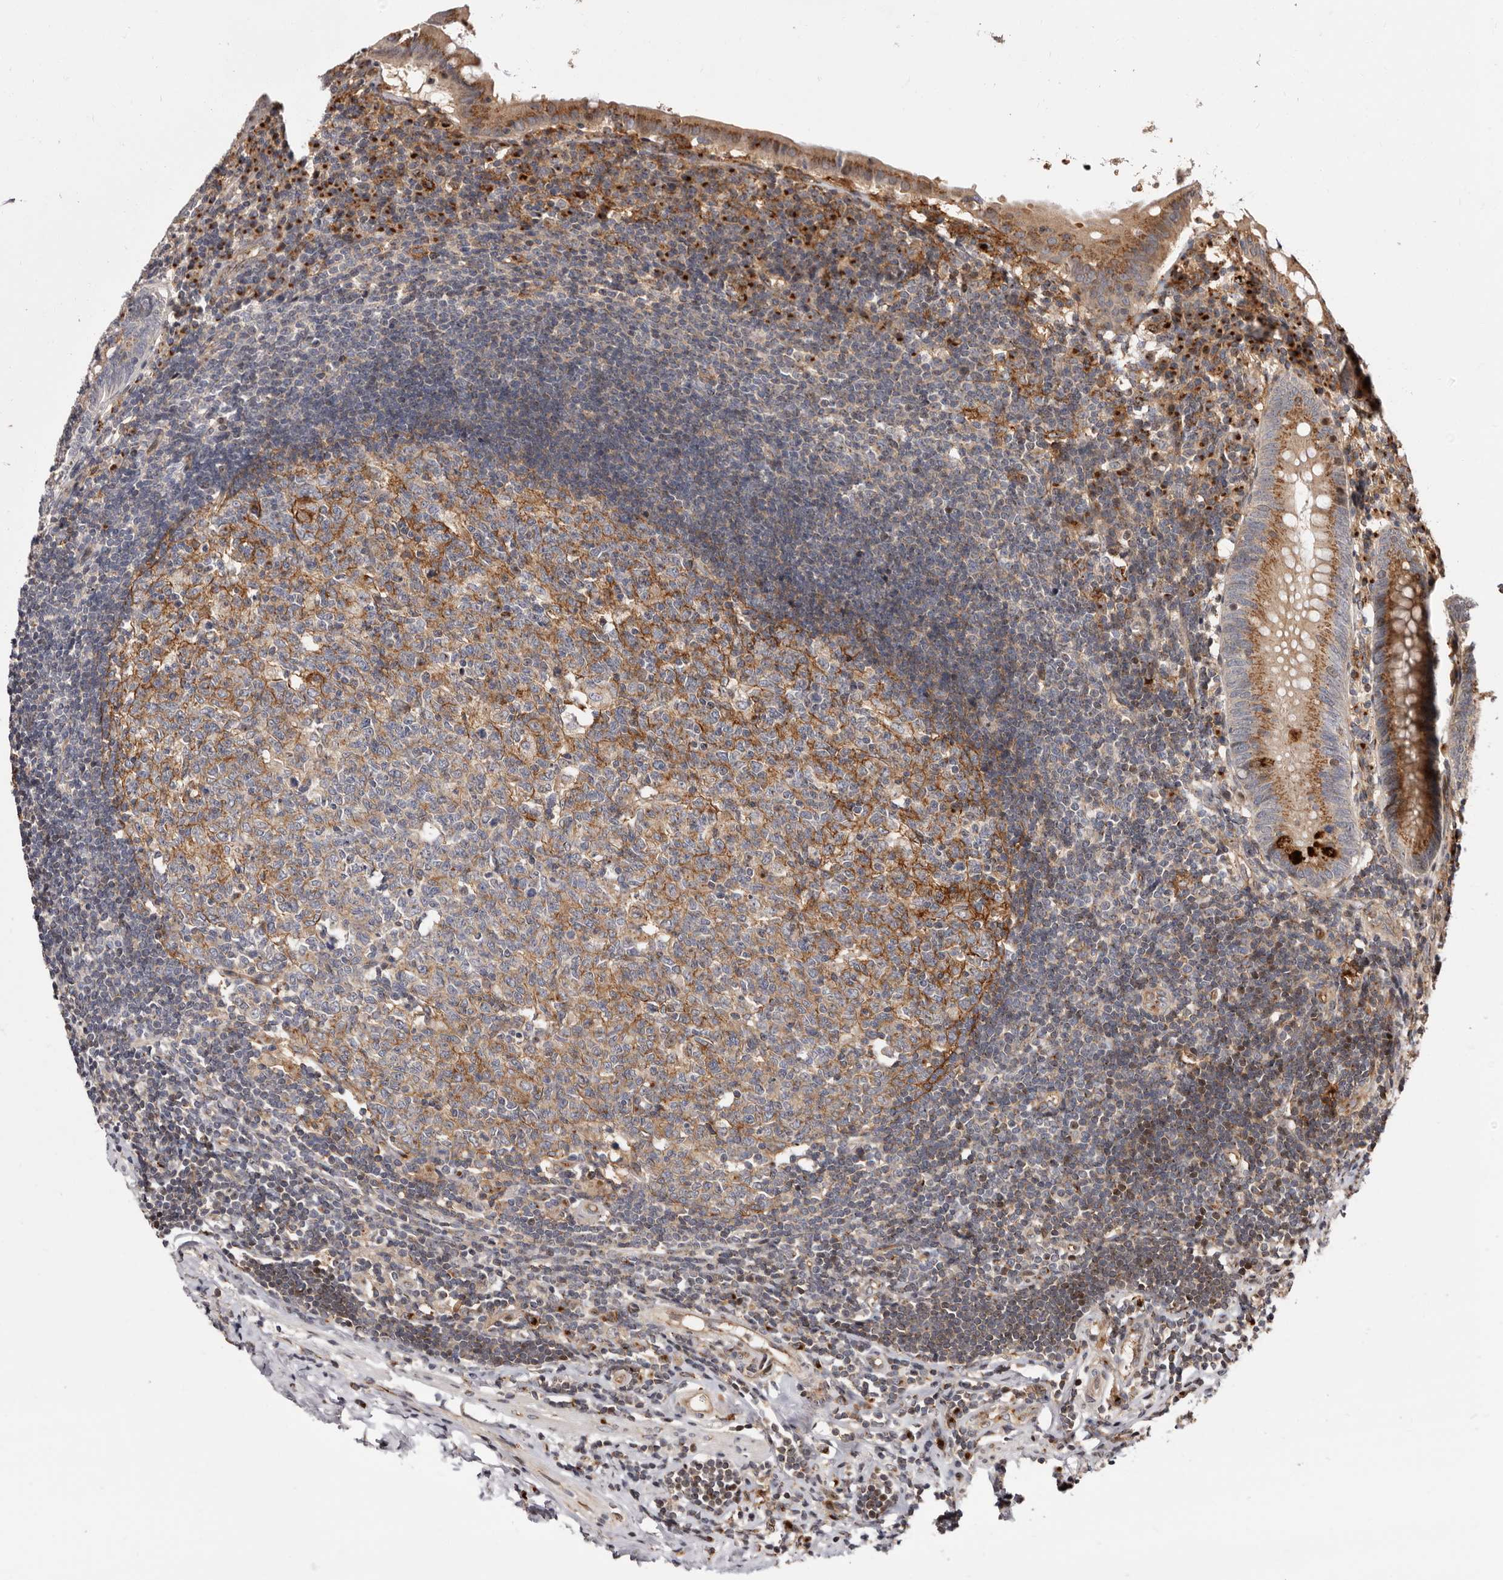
{"staining": {"intensity": "moderate", "quantity": ">75%", "location": "cytoplasmic/membranous"}, "tissue": "appendix", "cell_type": "Glandular cells", "image_type": "normal", "snomed": [{"axis": "morphology", "description": "Normal tissue, NOS"}, {"axis": "topography", "description": "Appendix"}], "caption": "IHC of benign appendix shows medium levels of moderate cytoplasmic/membranous expression in about >75% of glandular cells.", "gene": "GPR27", "patient": {"sex": "female", "age": 54}}